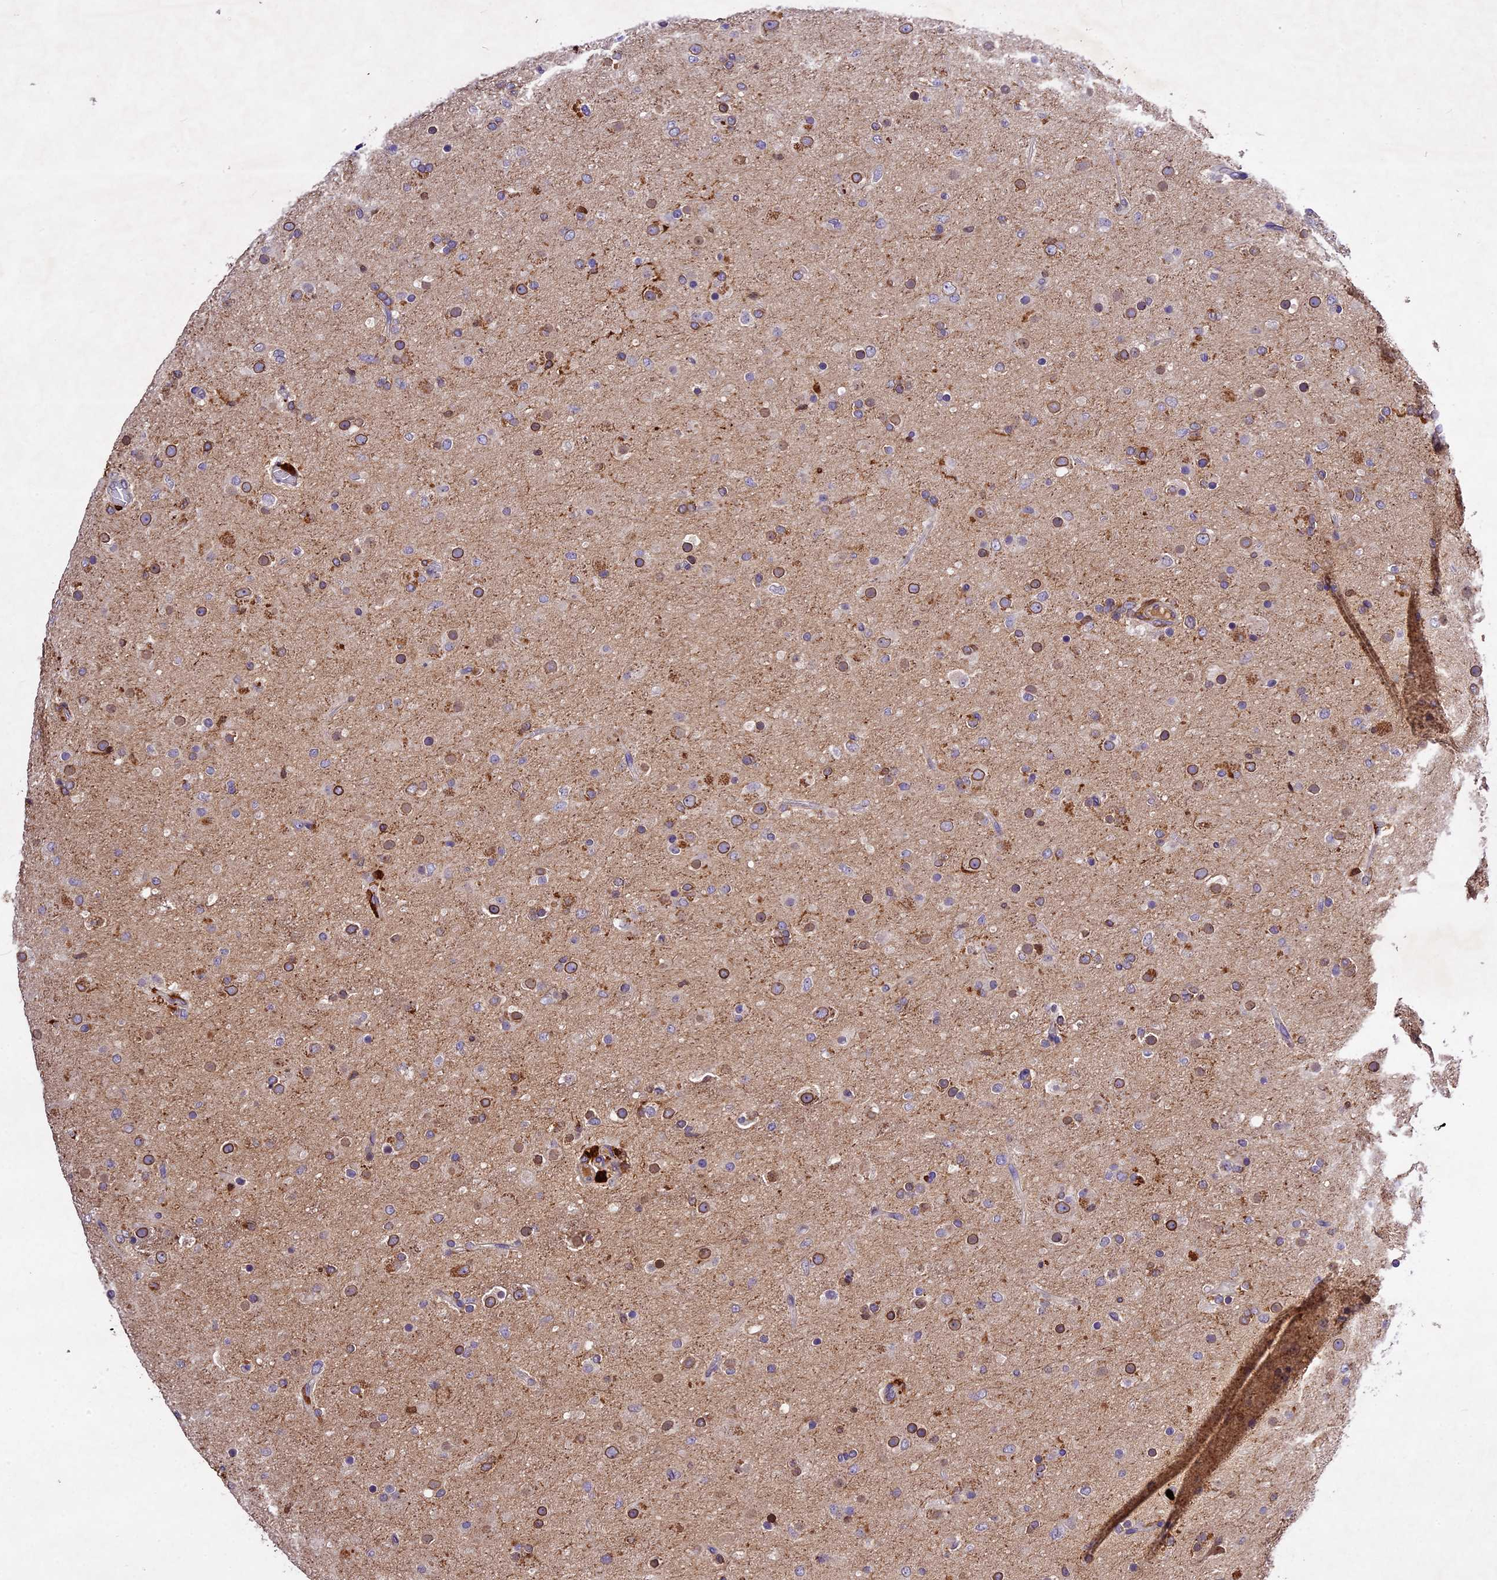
{"staining": {"intensity": "moderate", "quantity": "25%-75%", "location": "cytoplasmic/membranous,nuclear"}, "tissue": "glioma", "cell_type": "Tumor cells", "image_type": "cancer", "snomed": [{"axis": "morphology", "description": "Glioma, malignant, Low grade"}, {"axis": "topography", "description": "Brain"}], "caption": "A medium amount of moderate cytoplasmic/membranous and nuclear staining is appreciated in about 25%-75% of tumor cells in glioma tissue.", "gene": "CILP2", "patient": {"sex": "male", "age": 65}}